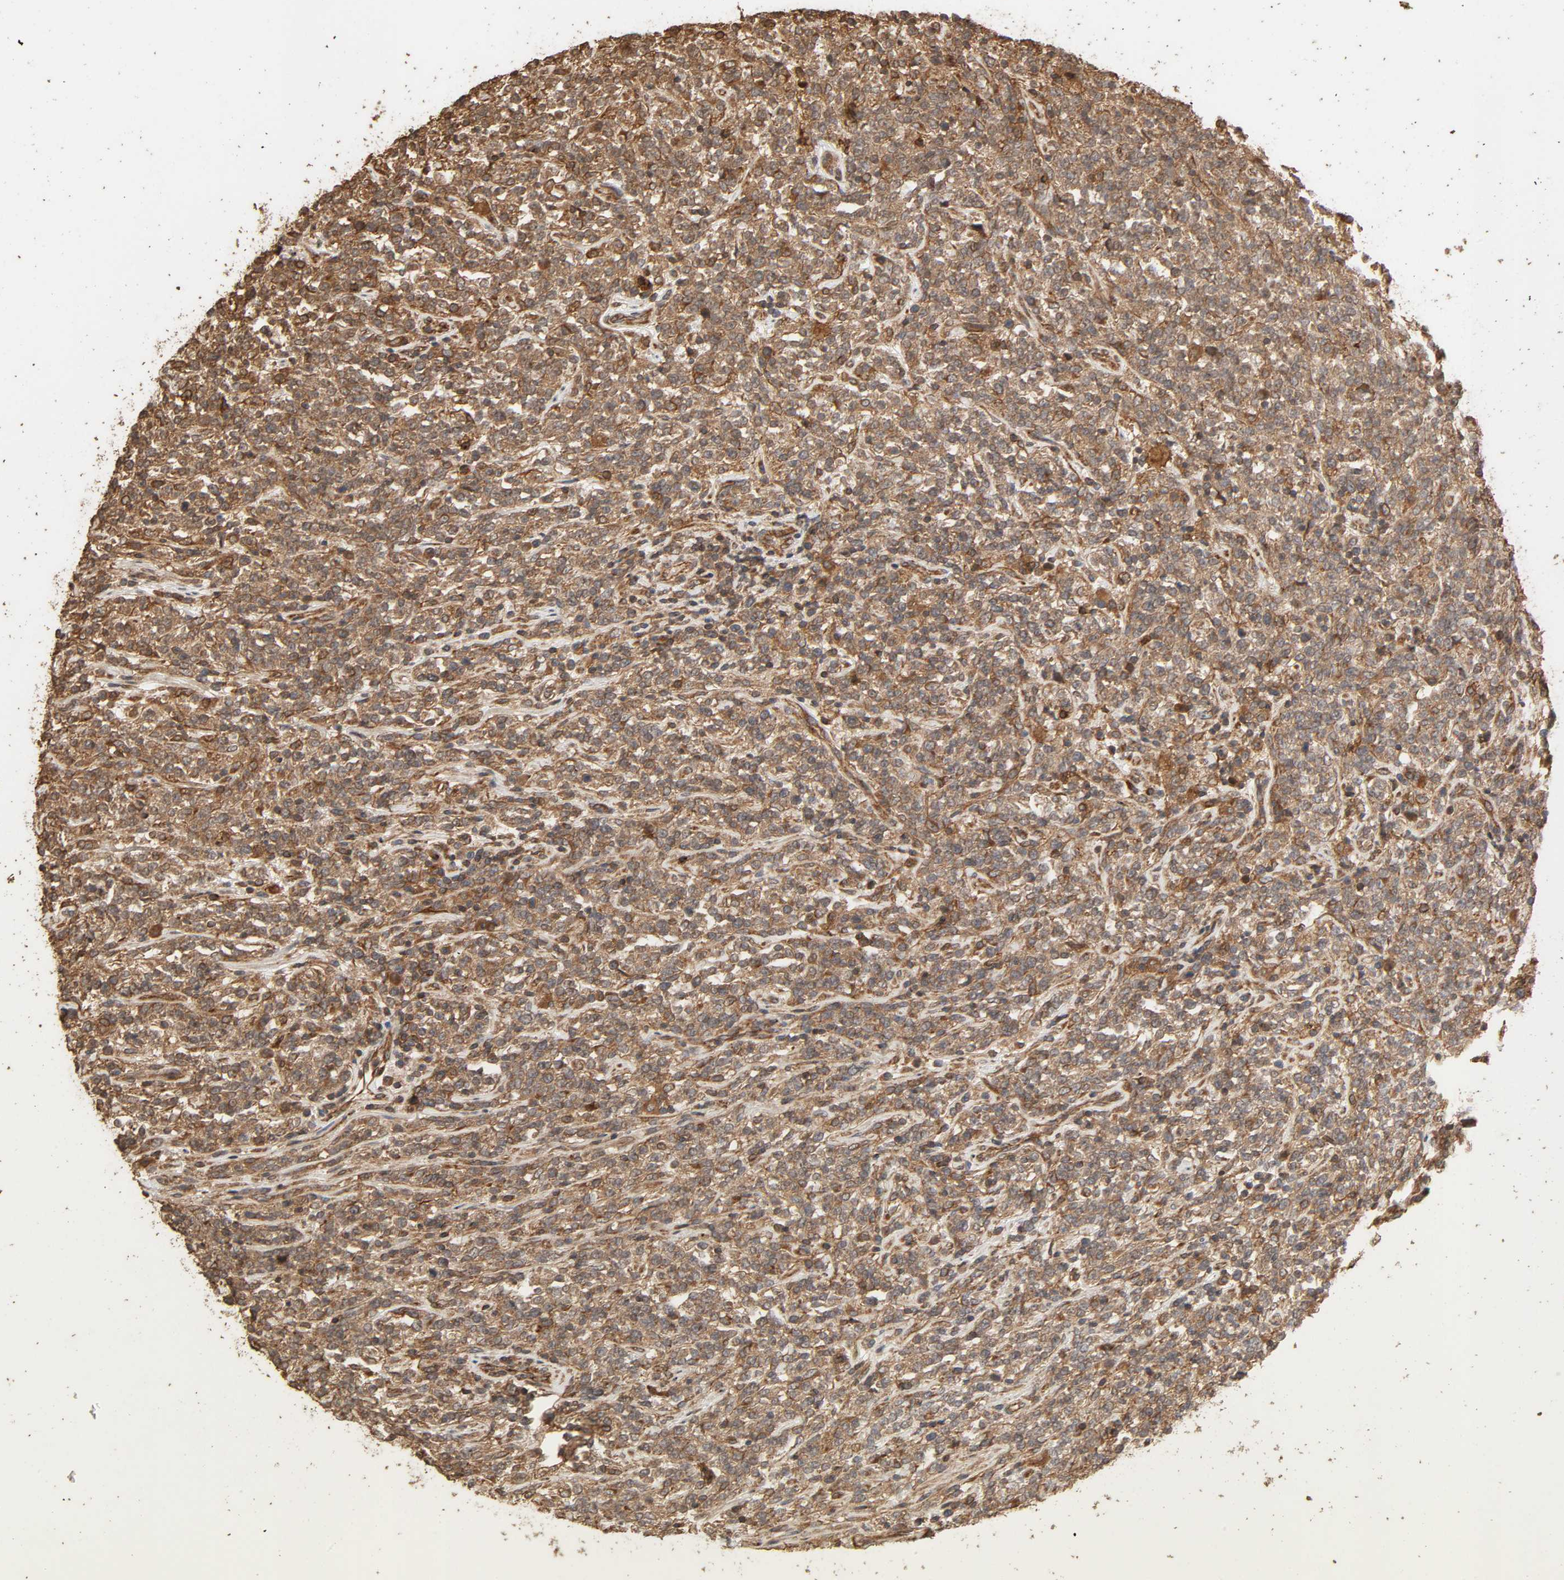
{"staining": {"intensity": "moderate", "quantity": "25%-75%", "location": "cytoplasmic/membranous"}, "tissue": "lymphoma", "cell_type": "Tumor cells", "image_type": "cancer", "snomed": [{"axis": "morphology", "description": "Malignant lymphoma, non-Hodgkin's type, High grade"}, {"axis": "topography", "description": "Soft tissue"}], "caption": "Moderate cytoplasmic/membranous staining for a protein is seen in about 25%-75% of tumor cells of lymphoma using IHC.", "gene": "RPS6KA6", "patient": {"sex": "male", "age": 18}}